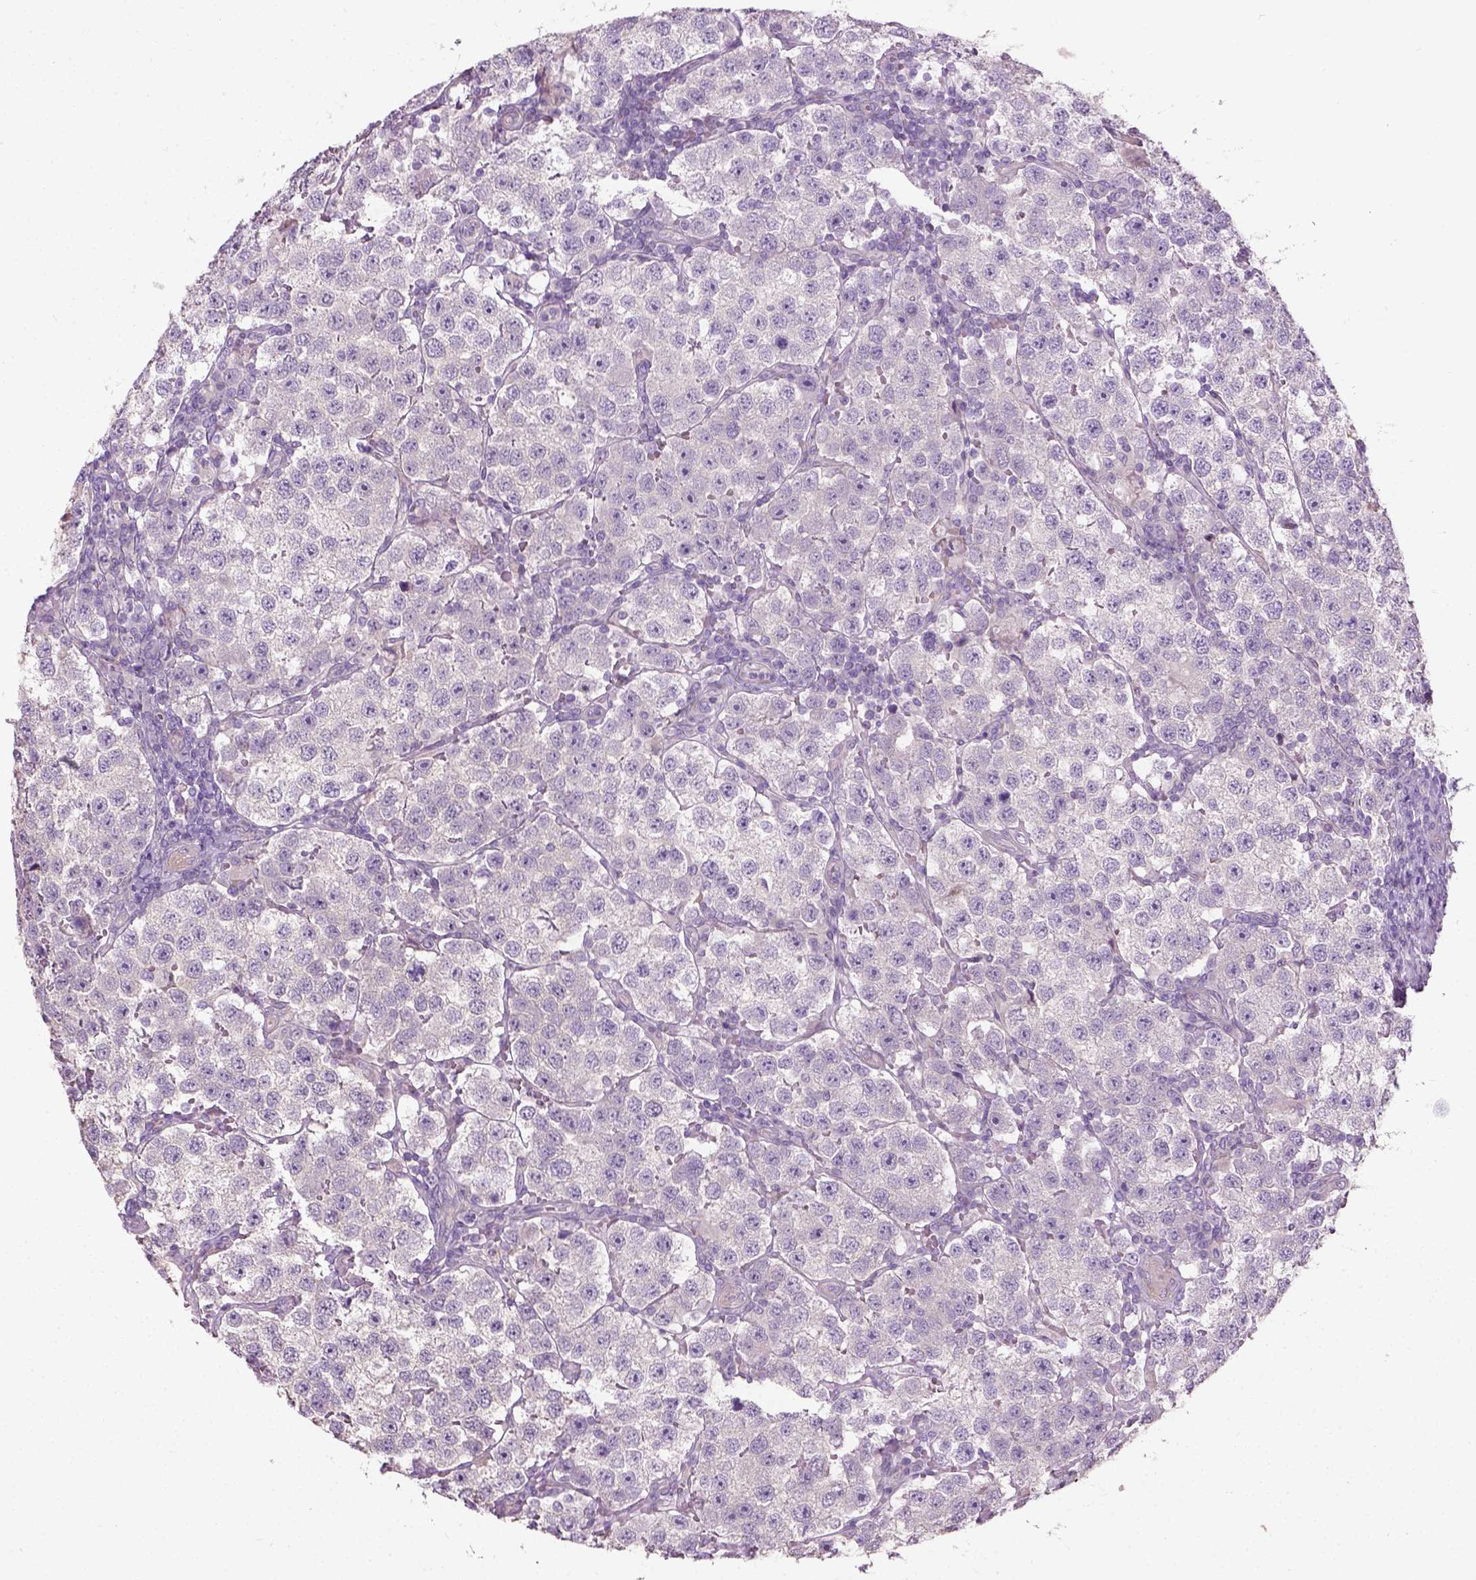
{"staining": {"intensity": "negative", "quantity": "none", "location": "none"}, "tissue": "testis cancer", "cell_type": "Tumor cells", "image_type": "cancer", "snomed": [{"axis": "morphology", "description": "Seminoma, NOS"}, {"axis": "topography", "description": "Testis"}], "caption": "Testis cancer (seminoma) was stained to show a protein in brown. There is no significant positivity in tumor cells. (DAB immunohistochemistry with hematoxylin counter stain).", "gene": "PKP3", "patient": {"sex": "male", "age": 37}}